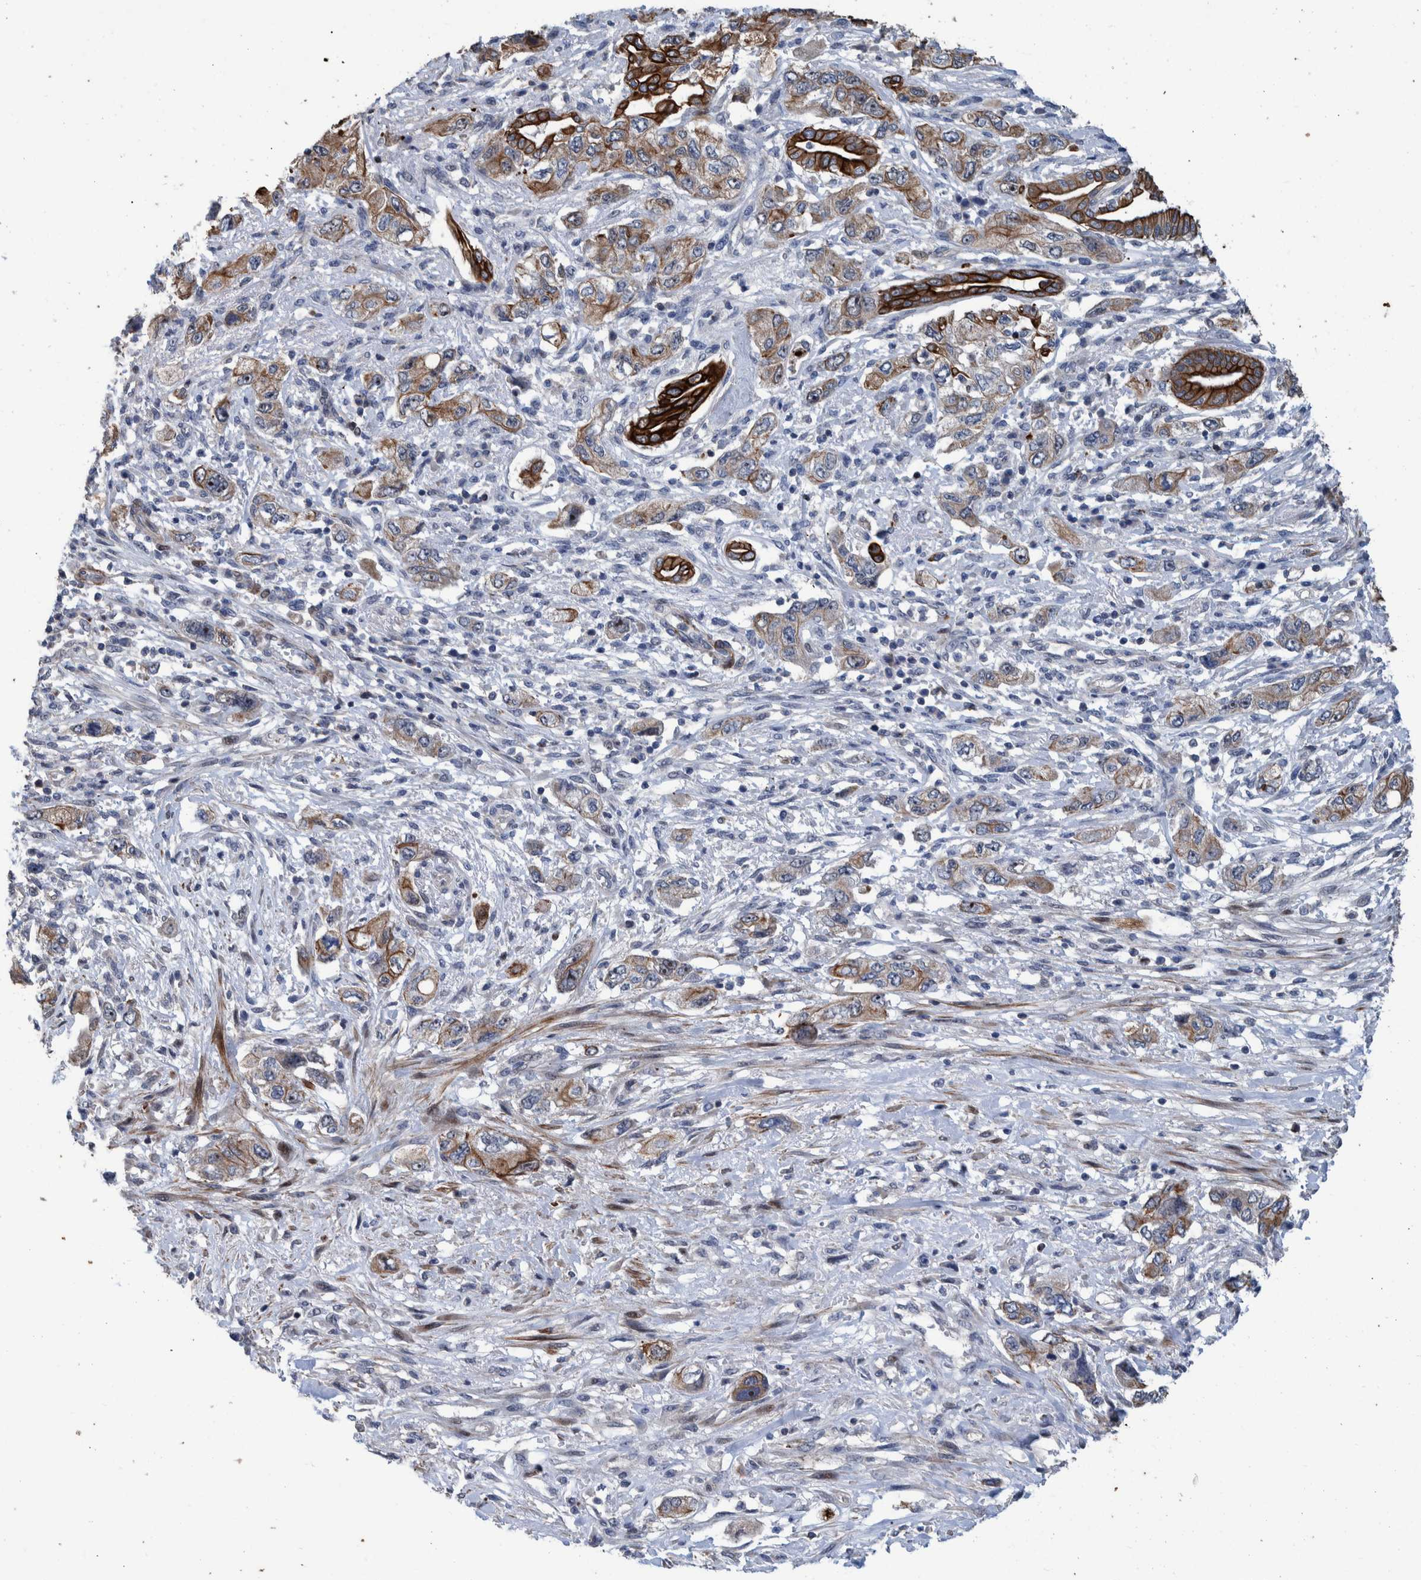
{"staining": {"intensity": "moderate", "quantity": "25%-75%", "location": "cytoplasmic/membranous"}, "tissue": "pancreatic cancer", "cell_type": "Tumor cells", "image_type": "cancer", "snomed": [{"axis": "morphology", "description": "Adenocarcinoma, NOS"}, {"axis": "topography", "description": "Pancreas"}], "caption": "Immunohistochemical staining of pancreatic adenocarcinoma reveals medium levels of moderate cytoplasmic/membranous expression in about 25%-75% of tumor cells.", "gene": "MKS1", "patient": {"sex": "female", "age": 73}}